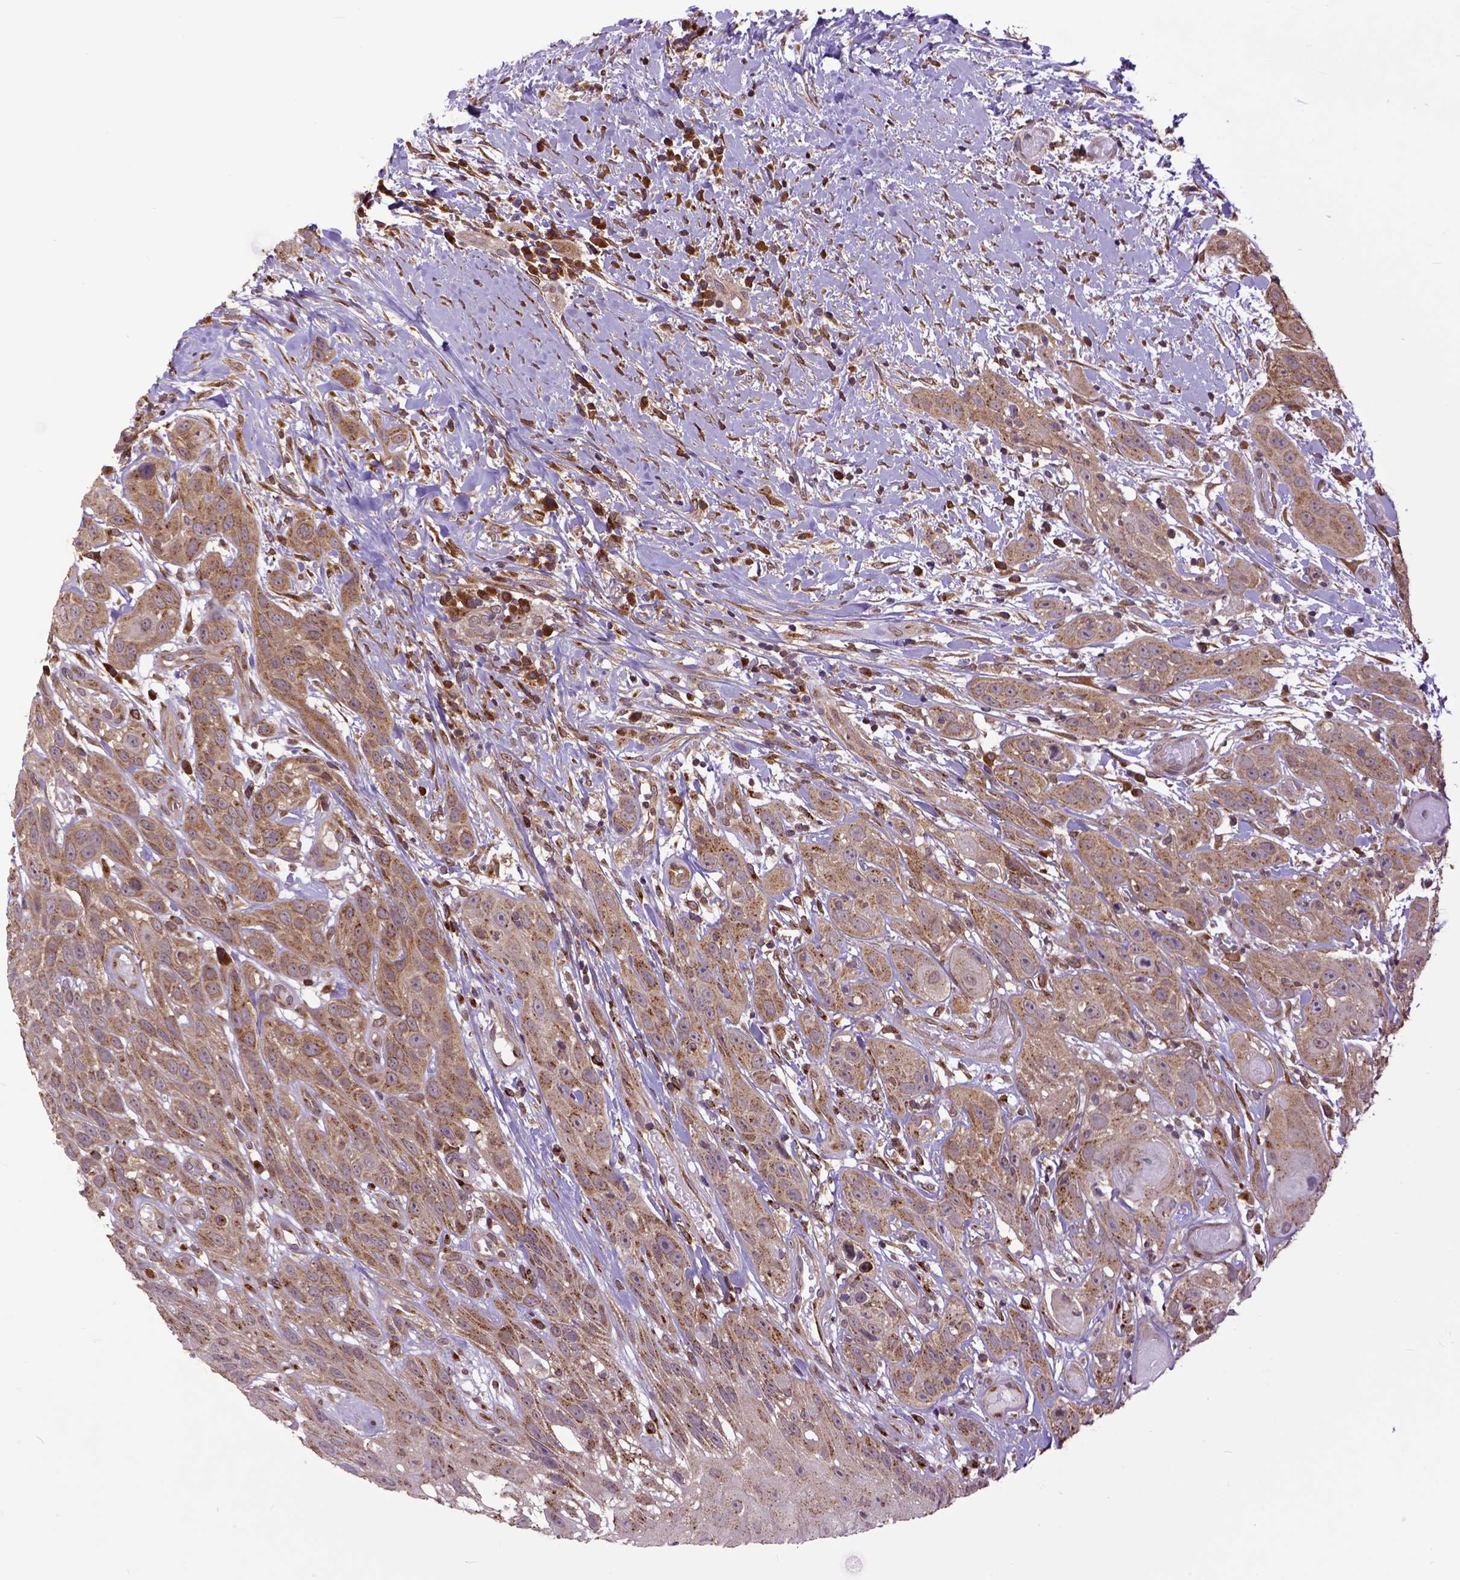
{"staining": {"intensity": "moderate", "quantity": ">75%", "location": "cytoplasmic/membranous"}, "tissue": "head and neck cancer", "cell_type": "Tumor cells", "image_type": "cancer", "snomed": [{"axis": "morphology", "description": "Normal tissue, NOS"}, {"axis": "morphology", "description": "Squamous cell carcinoma, NOS"}, {"axis": "topography", "description": "Oral tissue"}, {"axis": "topography", "description": "Salivary gland"}, {"axis": "topography", "description": "Head-Neck"}], "caption": "There is medium levels of moderate cytoplasmic/membranous positivity in tumor cells of head and neck squamous cell carcinoma, as demonstrated by immunohistochemical staining (brown color).", "gene": "ARL1", "patient": {"sex": "female", "age": 62}}